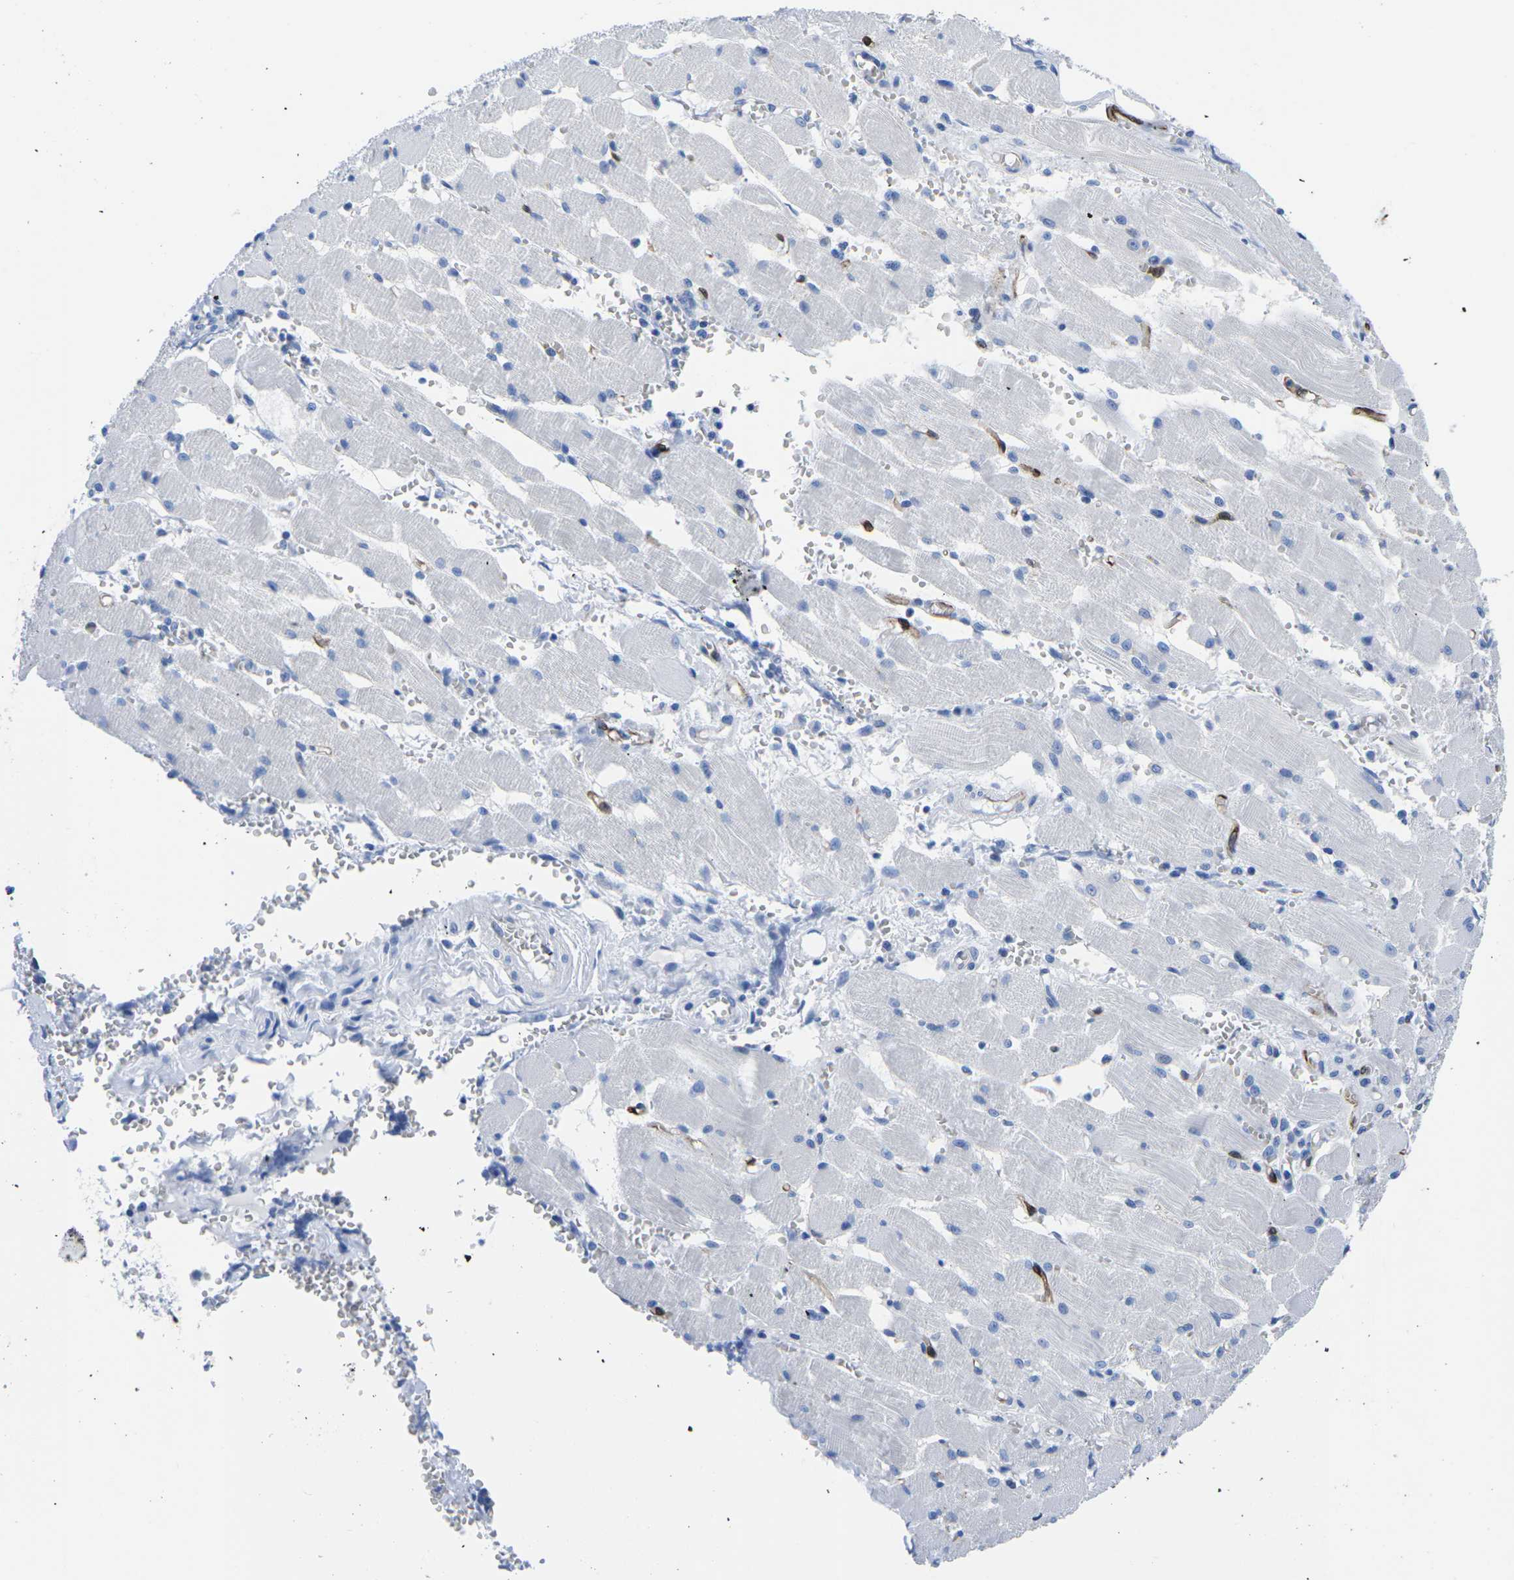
{"staining": {"intensity": "negative", "quantity": "none", "location": "none"}, "tissue": "adipose tissue", "cell_type": "Adipocytes", "image_type": "normal", "snomed": [{"axis": "morphology", "description": "Squamous cell carcinoma, NOS"}, {"axis": "topography", "description": "Oral tissue"}, {"axis": "topography", "description": "Head-Neck"}], "caption": "This is an IHC image of benign human adipose tissue. There is no positivity in adipocytes.", "gene": "CYP1A2", "patient": {"sex": "female", "age": 50}}